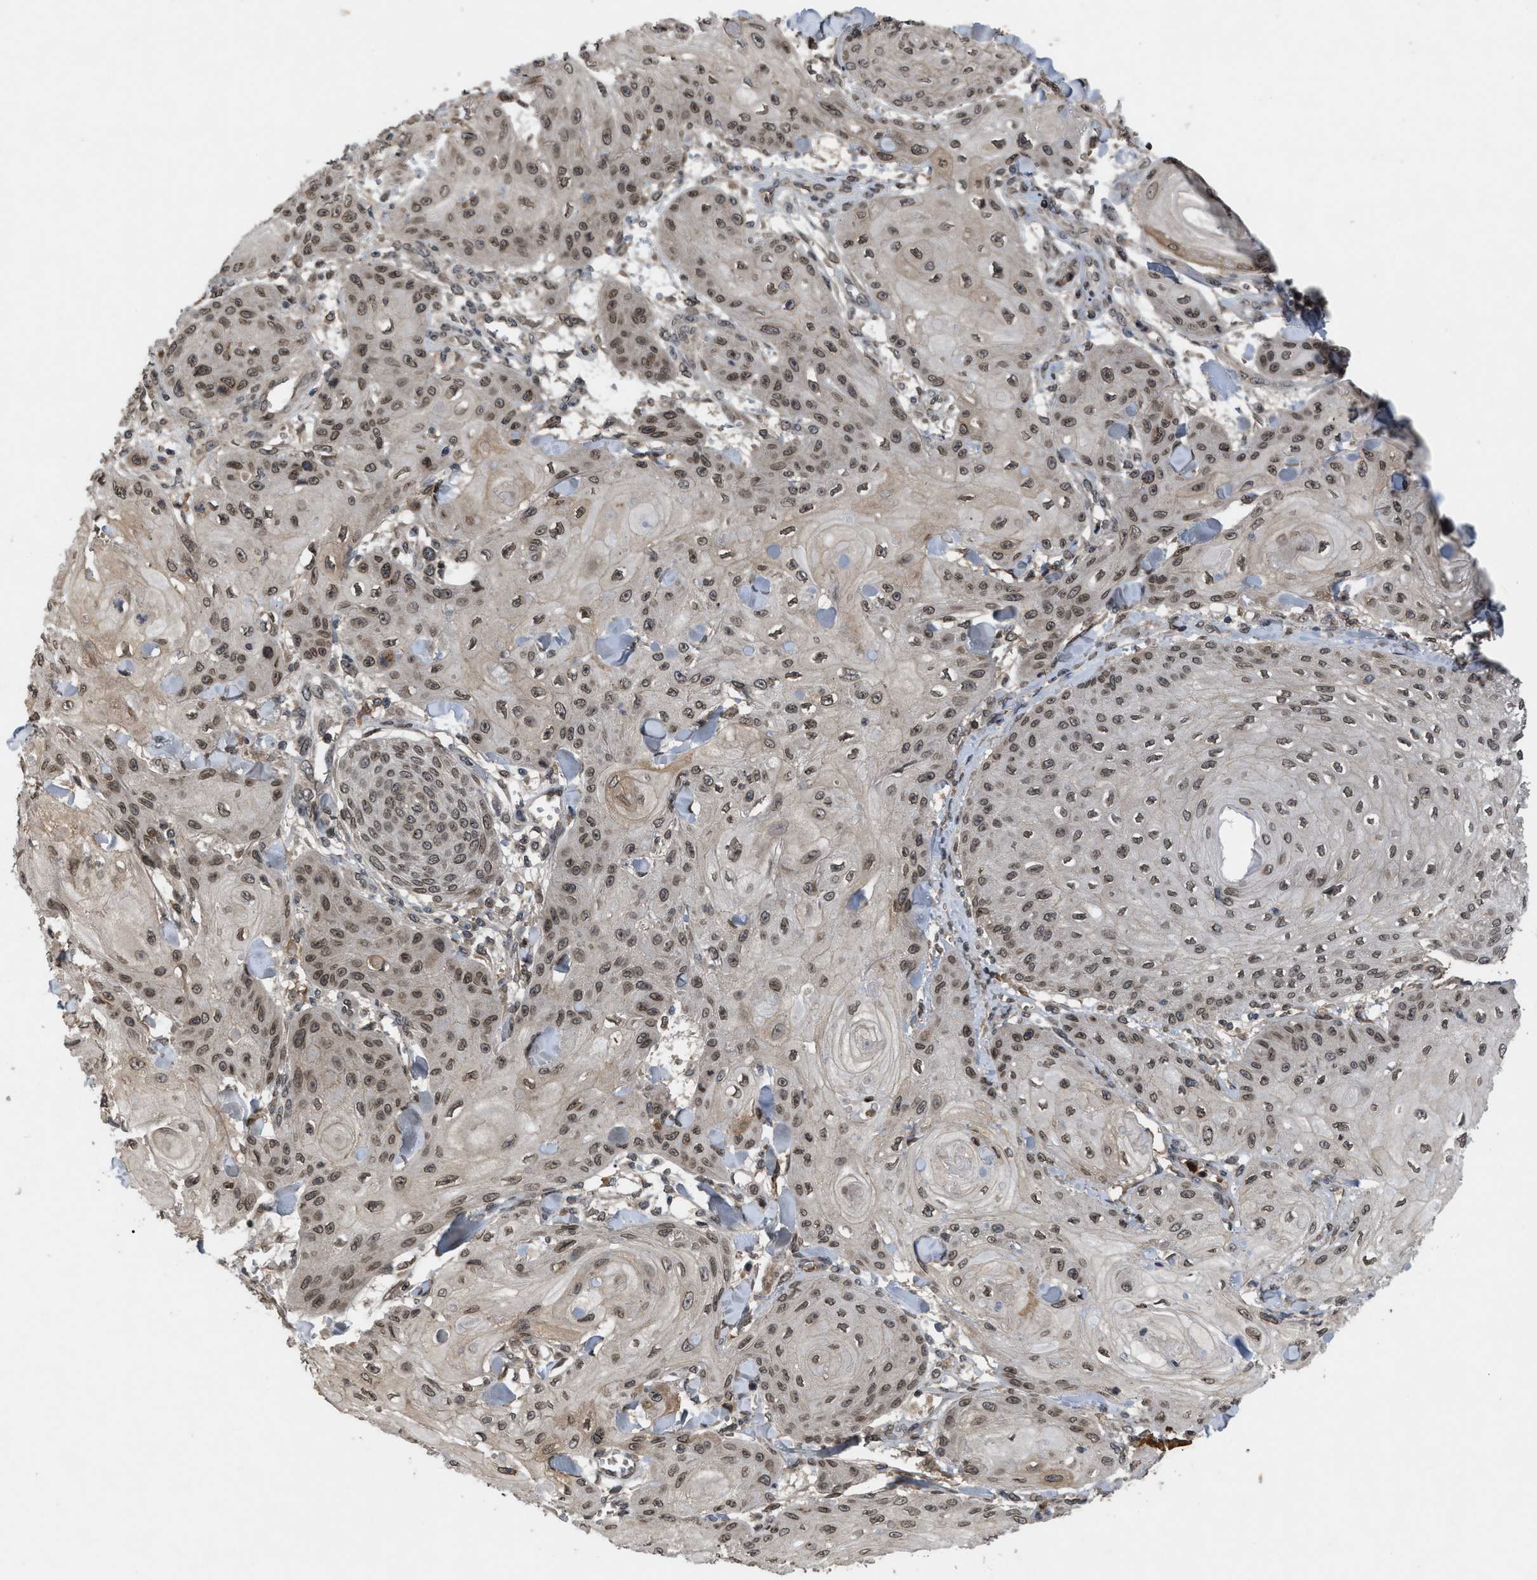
{"staining": {"intensity": "moderate", "quantity": ">75%", "location": "nuclear"}, "tissue": "skin cancer", "cell_type": "Tumor cells", "image_type": "cancer", "snomed": [{"axis": "morphology", "description": "Squamous cell carcinoma, NOS"}, {"axis": "topography", "description": "Skin"}], "caption": "Moderate nuclear positivity is appreciated in approximately >75% of tumor cells in skin cancer.", "gene": "CRY1", "patient": {"sex": "male", "age": 74}}